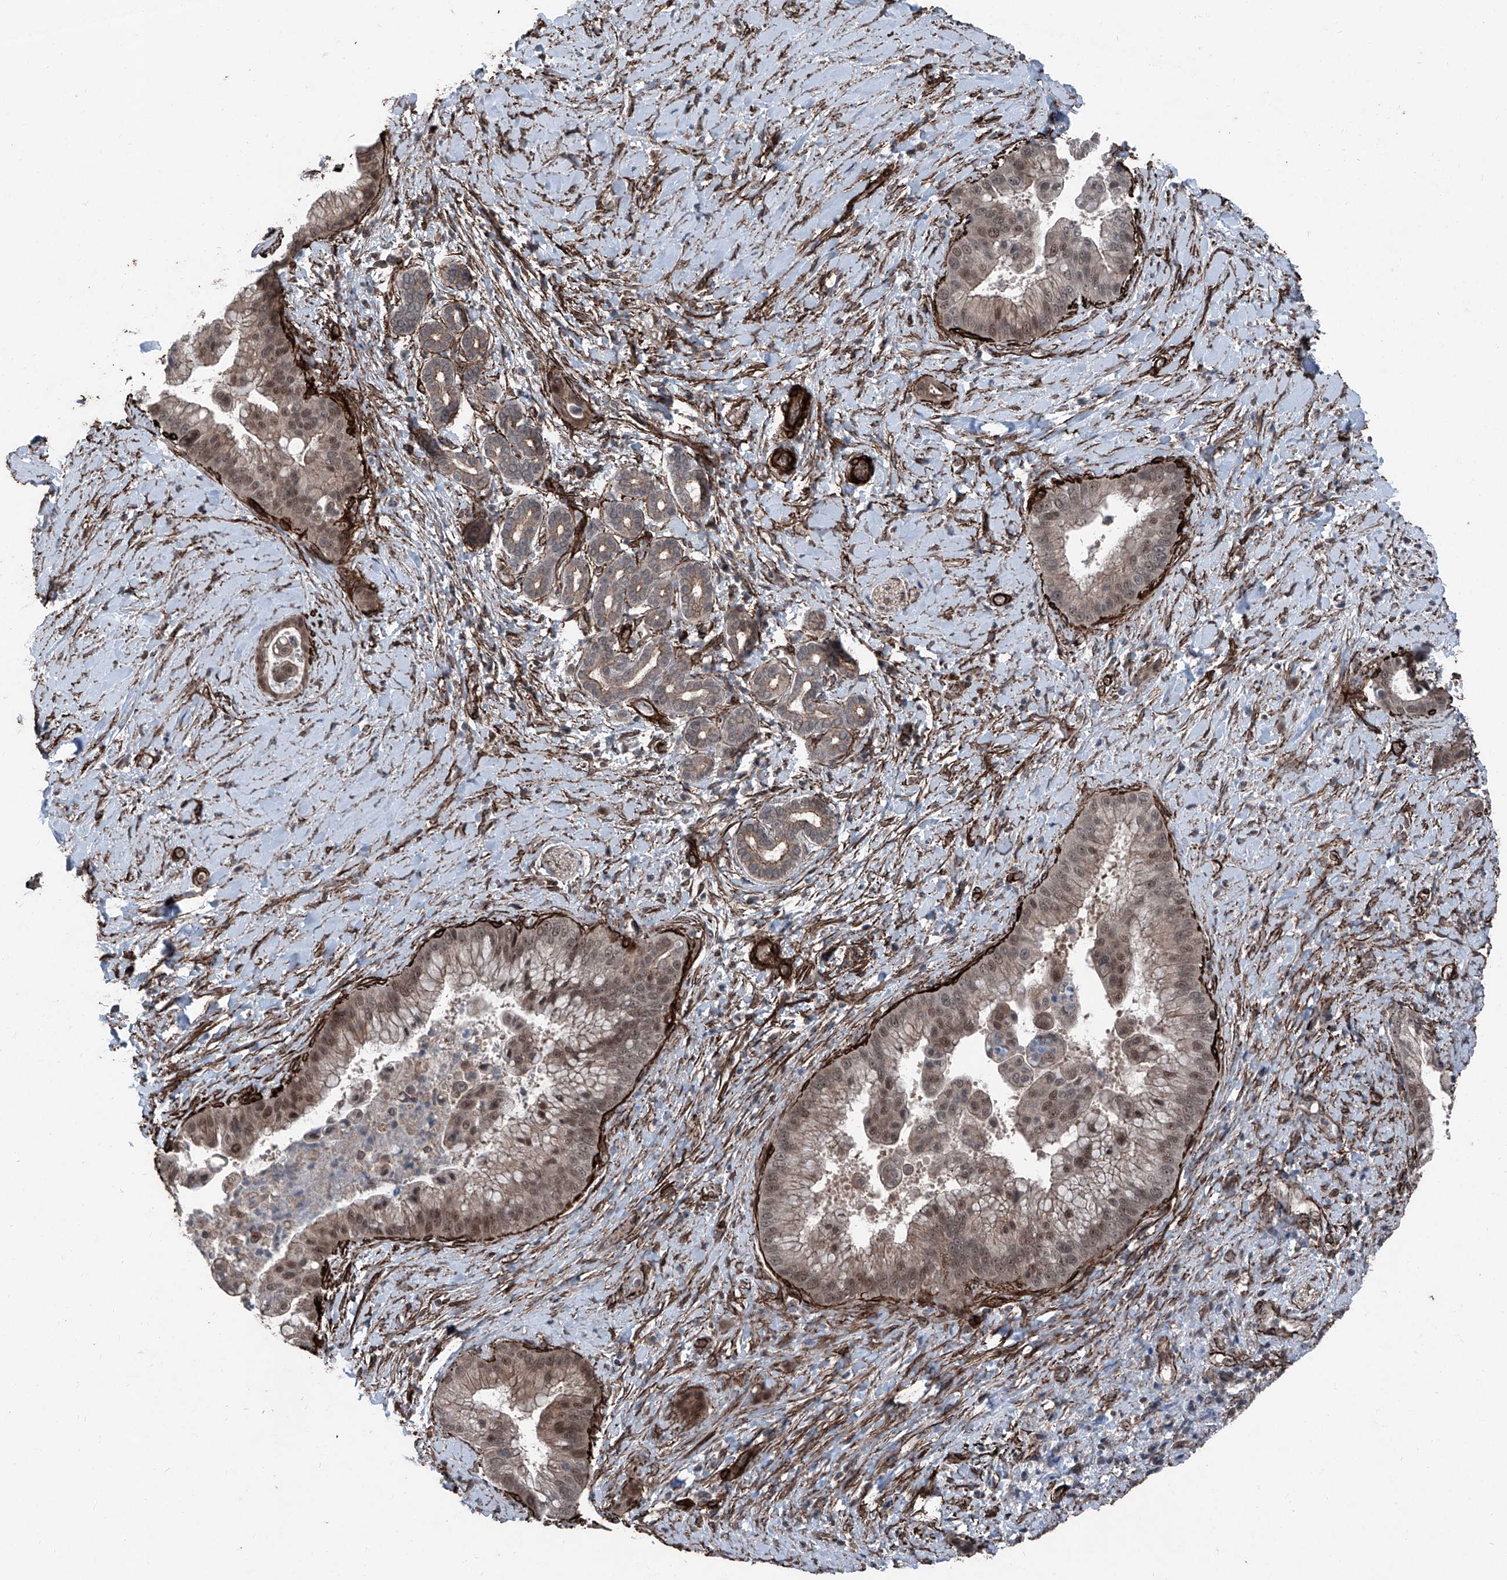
{"staining": {"intensity": "moderate", "quantity": "25%-75%", "location": "nuclear"}, "tissue": "liver cancer", "cell_type": "Tumor cells", "image_type": "cancer", "snomed": [{"axis": "morphology", "description": "Cholangiocarcinoma"}, {"axis": "topography", "description": "Liver"}], "caption": "Brown immunohistochemical staining in human liver cancer demonstrates moderate nuclear staining in about 25%-75% of tumor cells.", "gene": "COA7", "patient": {"sex": "female", "age": 54}}